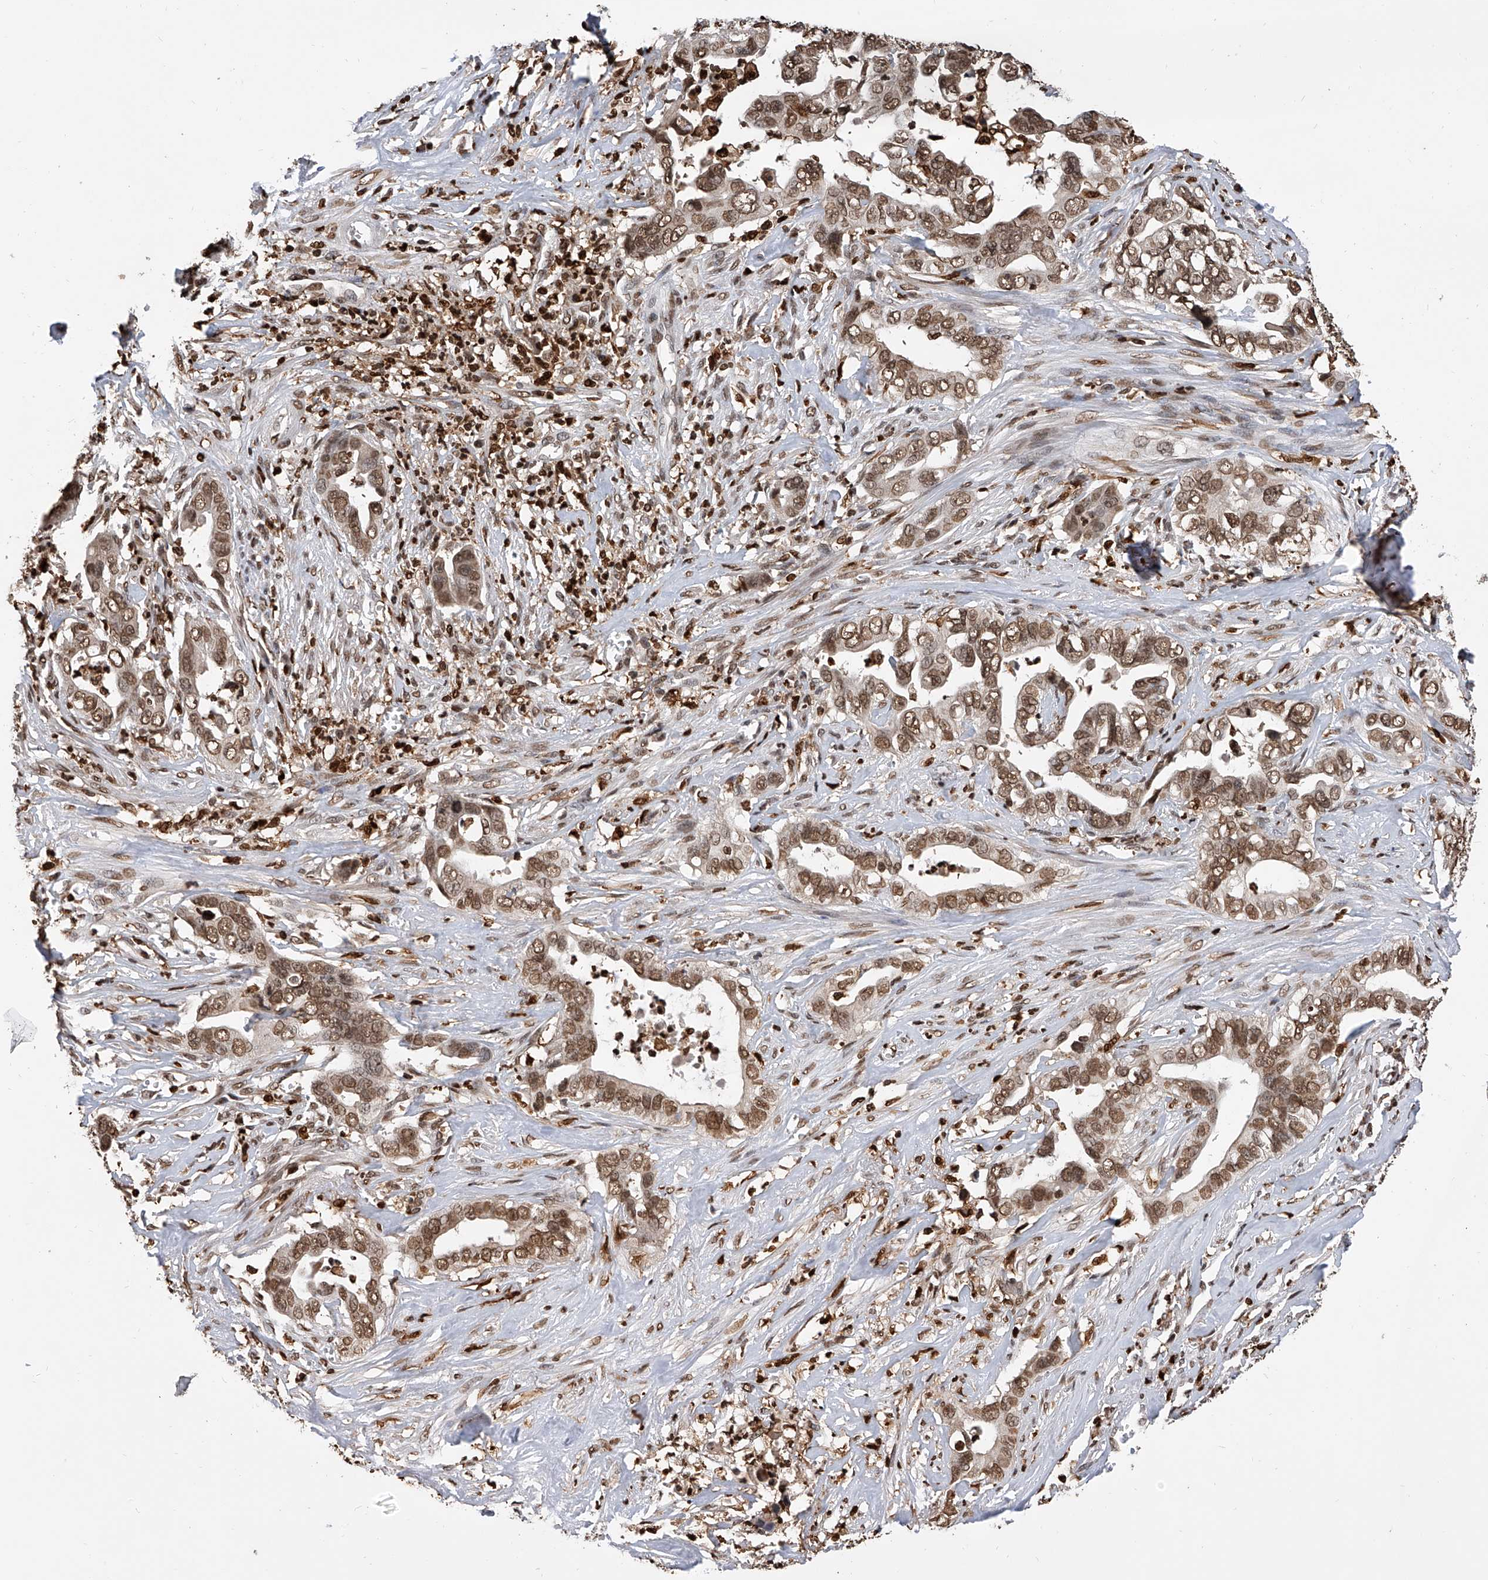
{"staining": {"intensity": "moderate", "quantity": ">75%", "location": "nuclear"}, "tissue": "liver cancer", "cell_type": "Tumor cells", "image_type": "cancer", "snomed": [{"axis": "morphology", "description": "Cholangiocarcinoma"}, {"axis": "topography", "description": "Liver"}], "caption": "IHC of liver cholangiocarcinoma displays medium levels of moderate nuclear positivity in approximately >75% of tumor cells.", "gene": "CFAP410", "patient": {"sex": "female", "age": 79}}